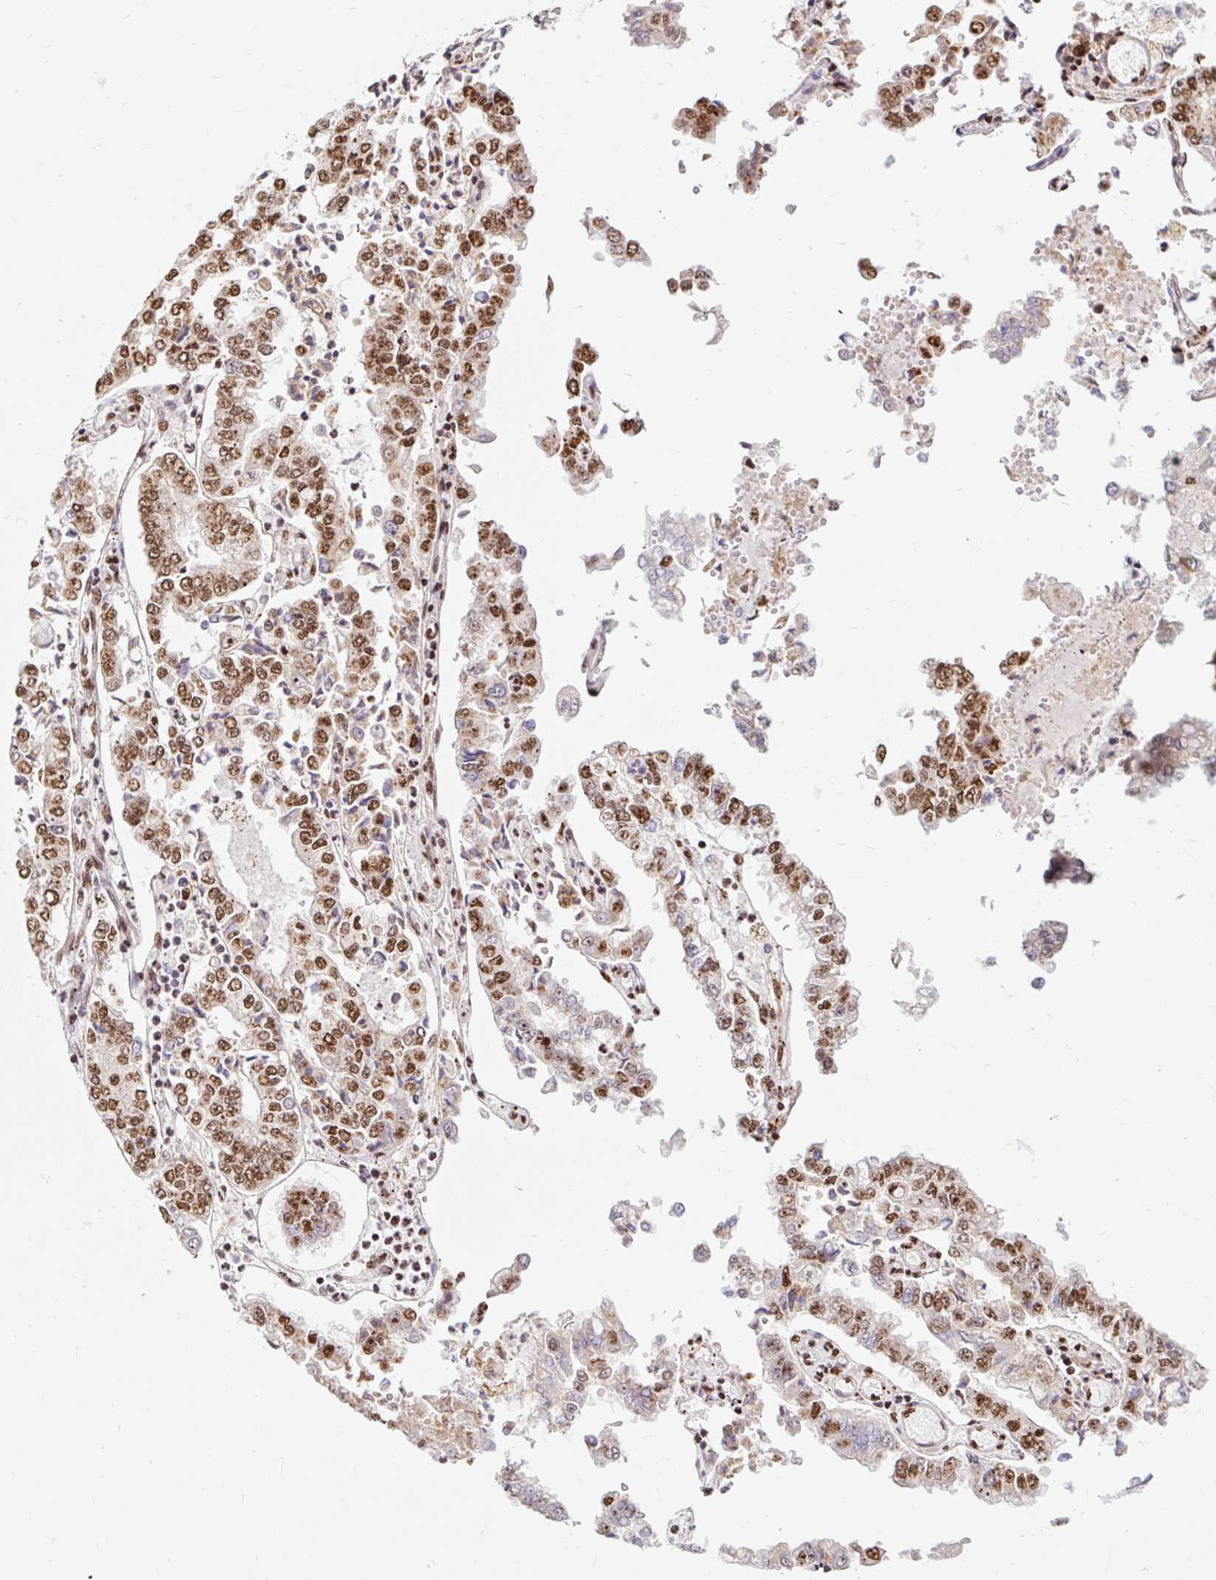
{"staining": {"intensity": "moderate", "quantity": ">75%", "location": "nuclear"}, "tissue": "stomach cancer", "cell_type": "Tumor cells", "image_type": "cancer", "snomed": [{"axis": "morphology", "description": "Adenocarcinoma, NOS"}, {"axis": "topography", "description": "Stomach"}], "caption": "The micrograph exhibits staining of stomach cancer, revealing moderate nuclear protein positivity (brown color) within tumor cells.", "gene": "BICRA", "patient": {"sex": "male", "age": 76}}